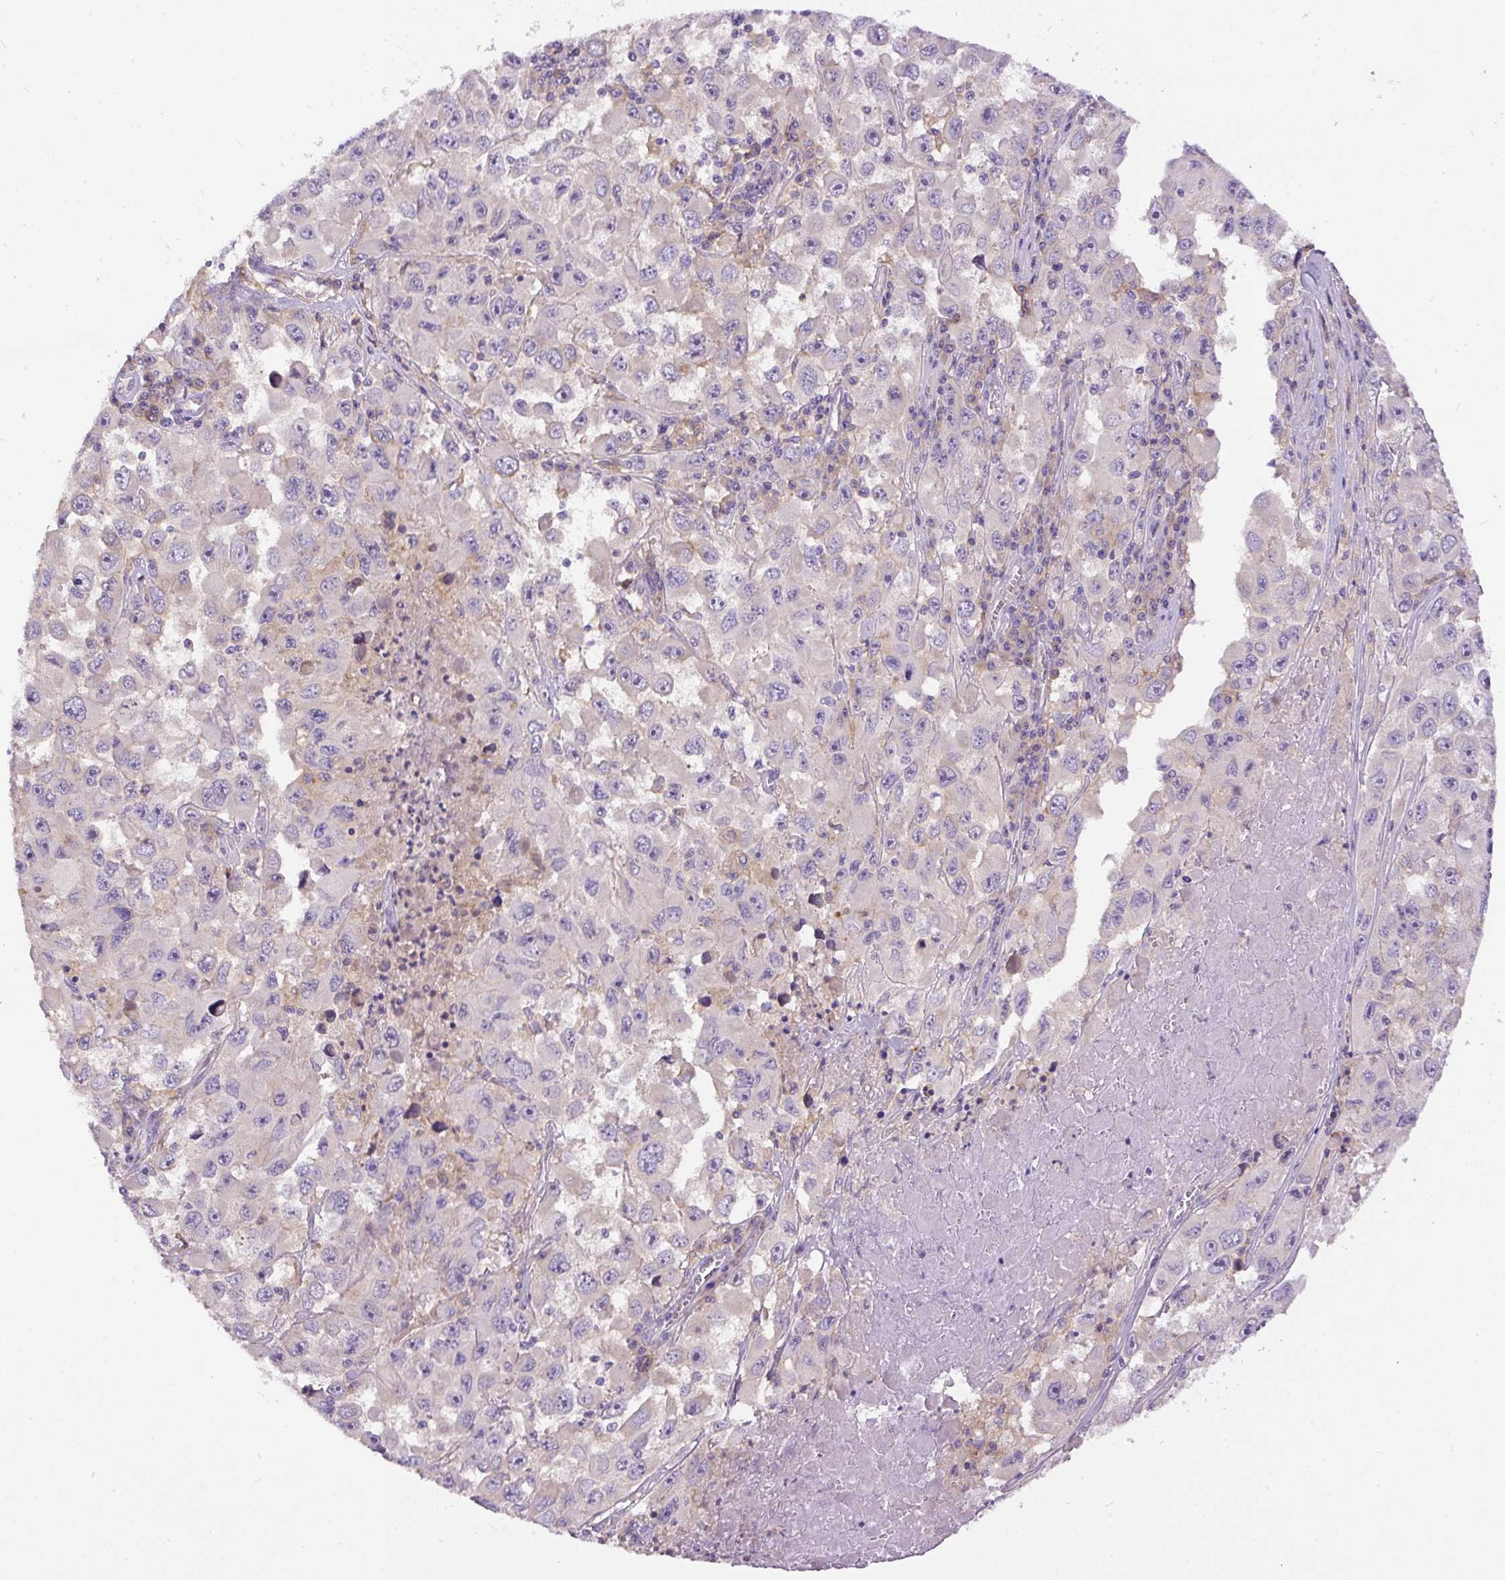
{"staining": {"intensity": "negative", "quantity": "none", "location": "none"}, "tissue": "melanoma", "cell_type": "Tumor cells", "image_type": "cancer", "snomed": [{"axis": "morphology", "description": "Malignant melanoma, Metastatic site"}, {"axis": "topography", "description": "Lymph node"}], "caption": "Immunohistochemical staining of human melanoma demonstrates no significant positivity in tumor cells. (Brightfield microscopy of DAB immunohistochemistry at high magnification).", "gene": "DAPK1", "patient": {"sex": "female", "age": 67}}